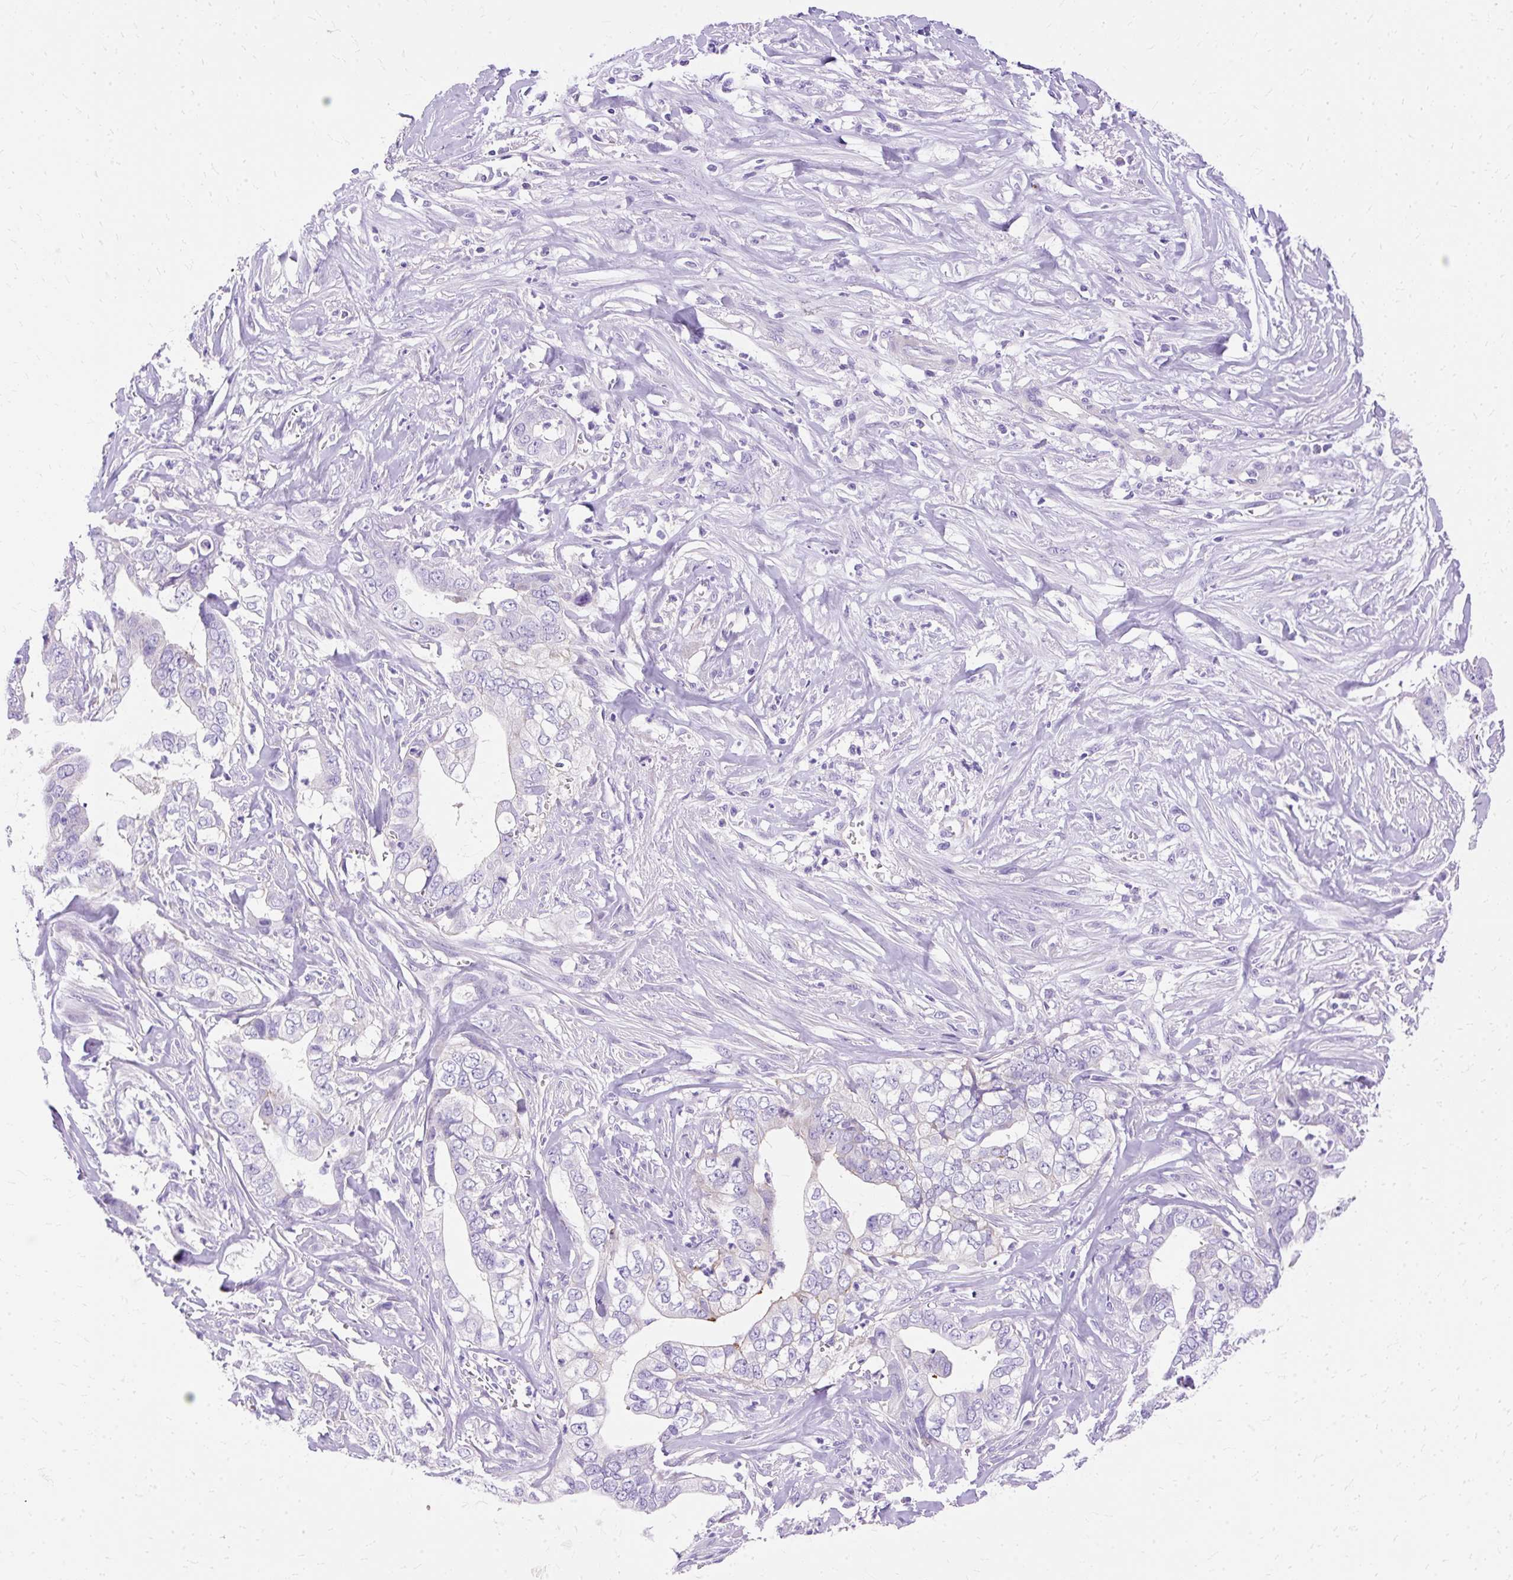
{"staining": {"intensity": "negative", "quantity": "none", "location": "none"}, "tissue": "liver cancer", "cell_type": "Tumor cells", "image_type": "cancer", "snomed": [{"axis": "morphology", "description": "Cholangiocarcinoma"}, {"axis": "topography", "description": "Liver"}], "caption": "The image reveals no significant expression in tumor cells of liver cancer.", "gene": "MYO6", "patient": {"sex": "female", "age": 79}}